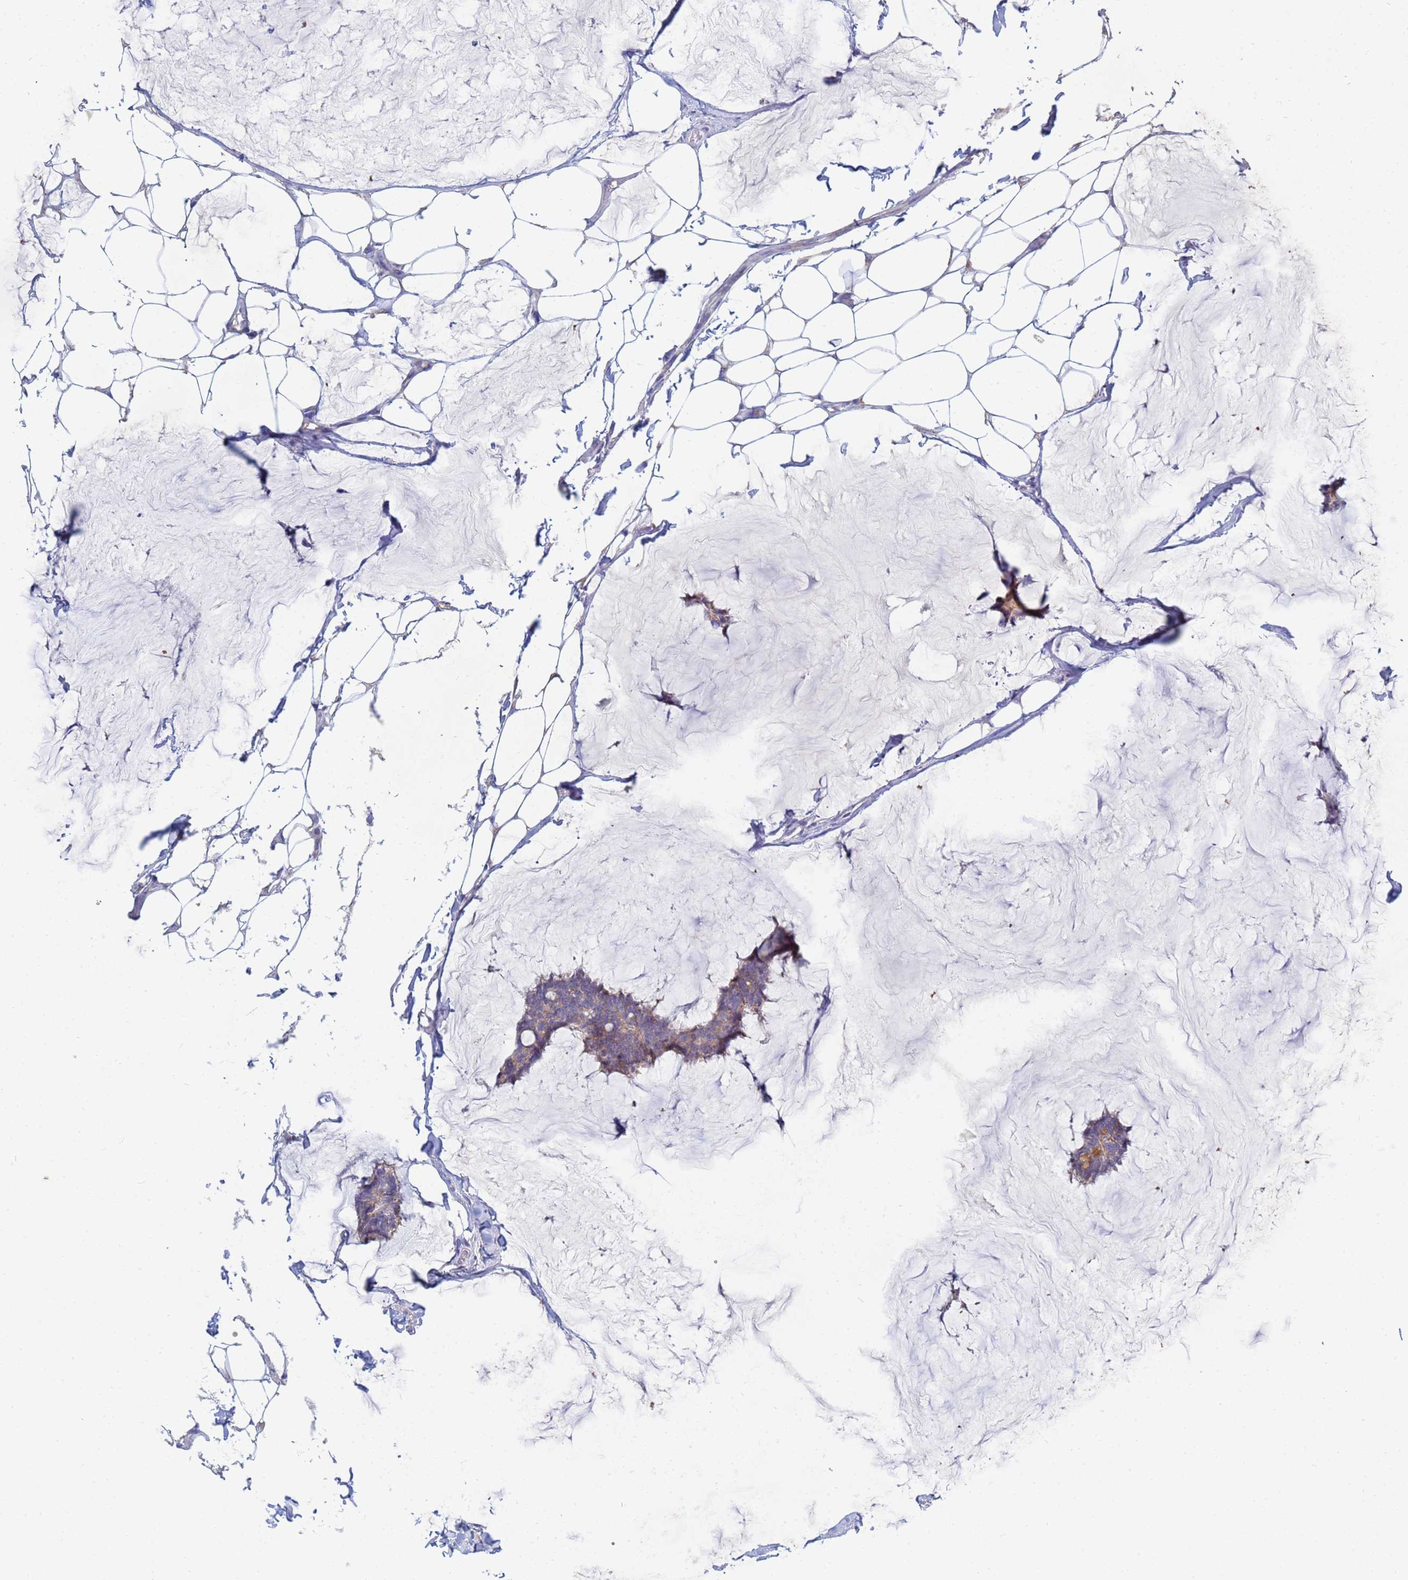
{"staining": {"intensity": "weak", "quantity": "25%-75%", "location": "cytoplasmic/membranous"}, "tissue": "breast cancer", "cell_type": "Tumor cells", "image_type": "cancer", "snomed": [{"axis": "morphology", "description": "Duct carcinoma"}, {"axis": "topography", "description": "Breast"}], "caption": "The micrograph demonstrates staining of breast cancer, revealing weak cytoplasmic/membranous protein expression (brown color) within tumor cells.", "gene": "SDR39U1", "patient": {"sex": "female", "age": 93}}